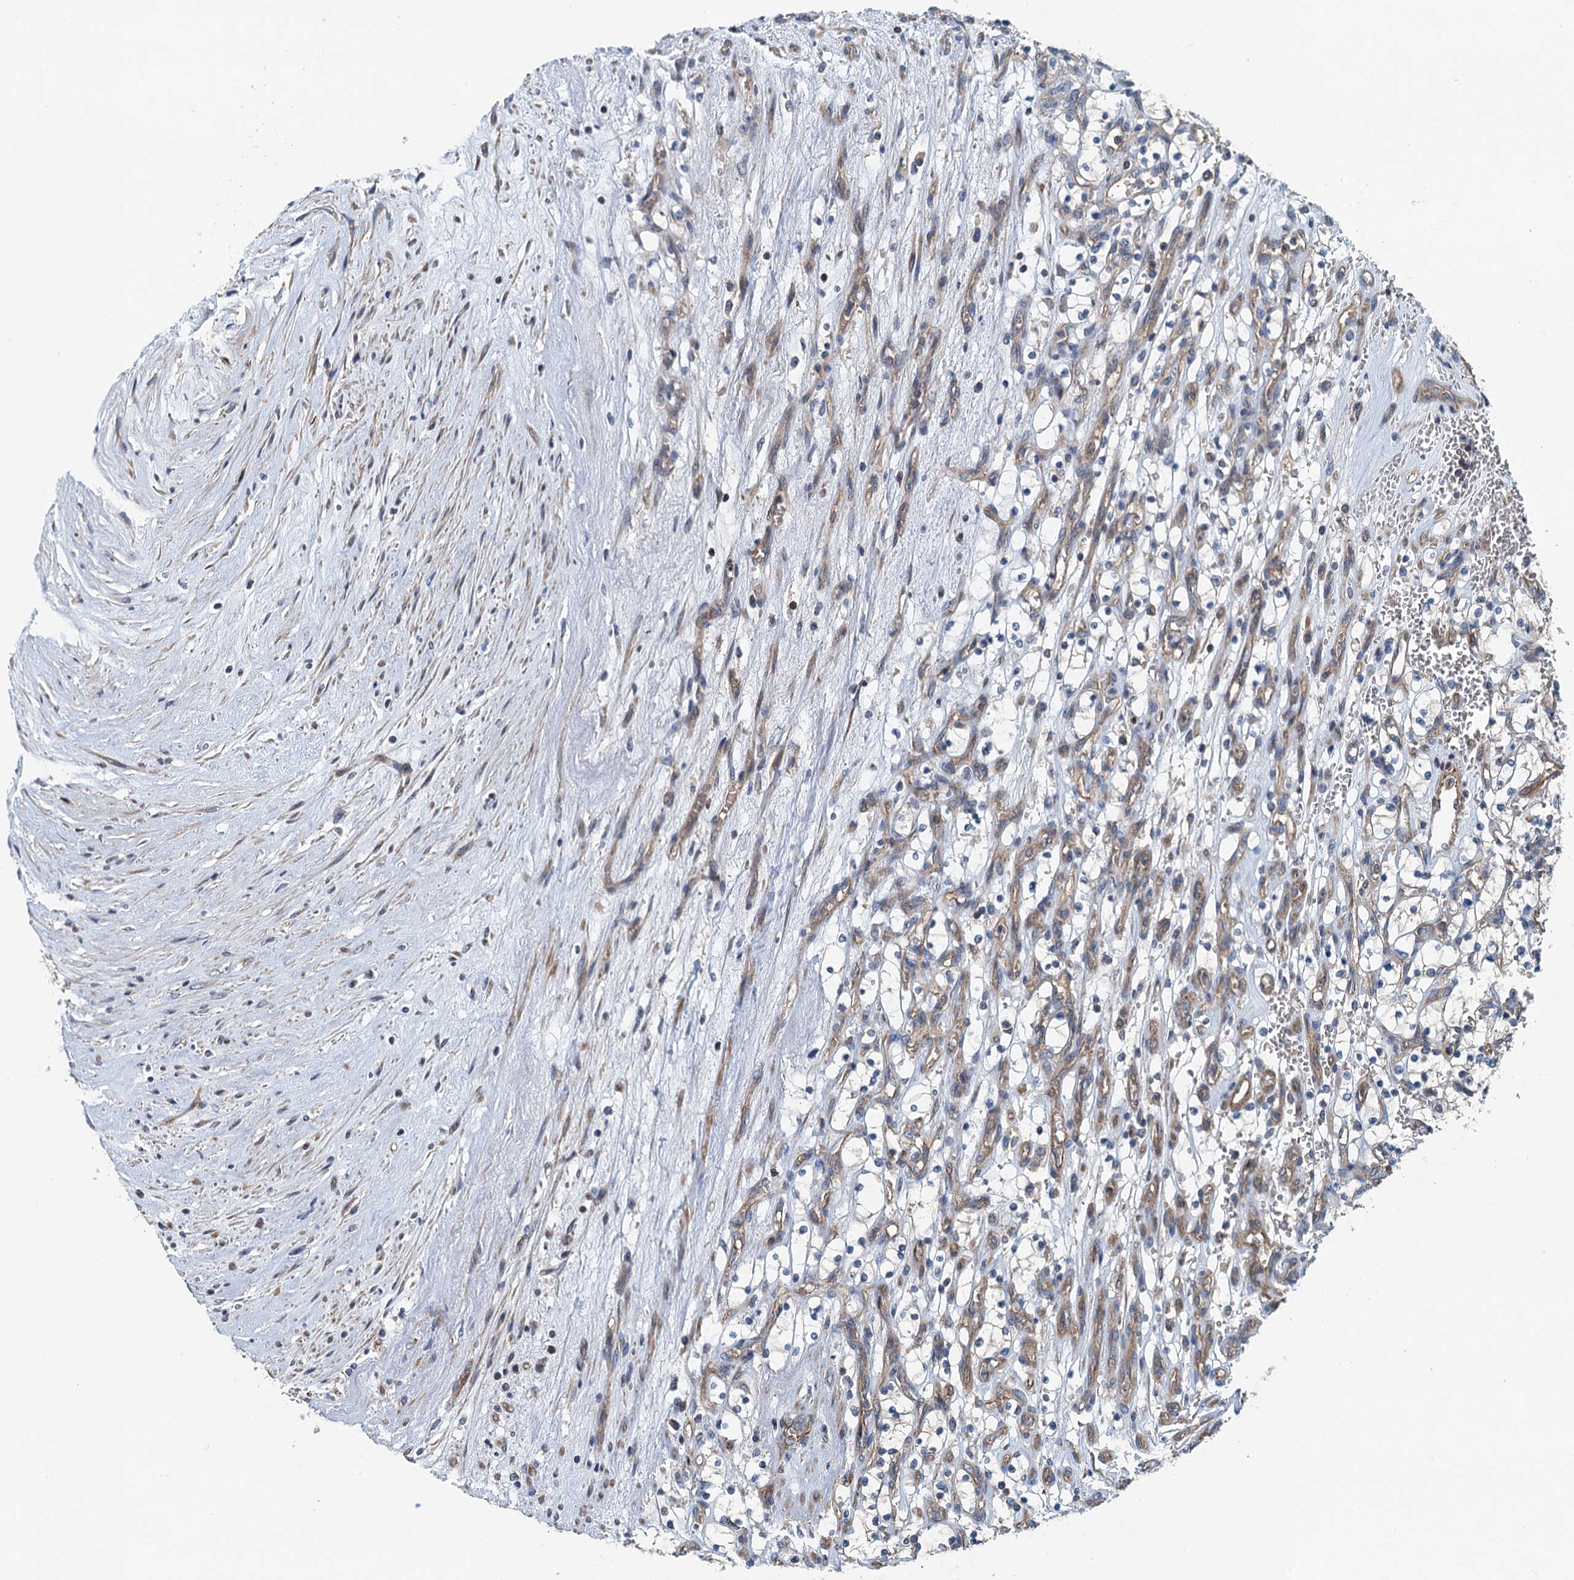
{"staining": {"intensity": "negative", "quantity": "none", "location": "none"}, "tissue": "renal cancer", "cell_type": "Tumor cells", "image_type": "cancer", "snomed": [{"axis": "morphology", "description": "Adenocarcinoma, NOS"}, {"axis": "topography", "description": "Kidney"}], "caption": "Immunohistochemical staining of human renal adenocarcinoma reveals no significant expression in tumor cells. Nuclei are stained in blue.", "gene": "PPP1R14D", "patient": {"sex": "female", "age": 69}}